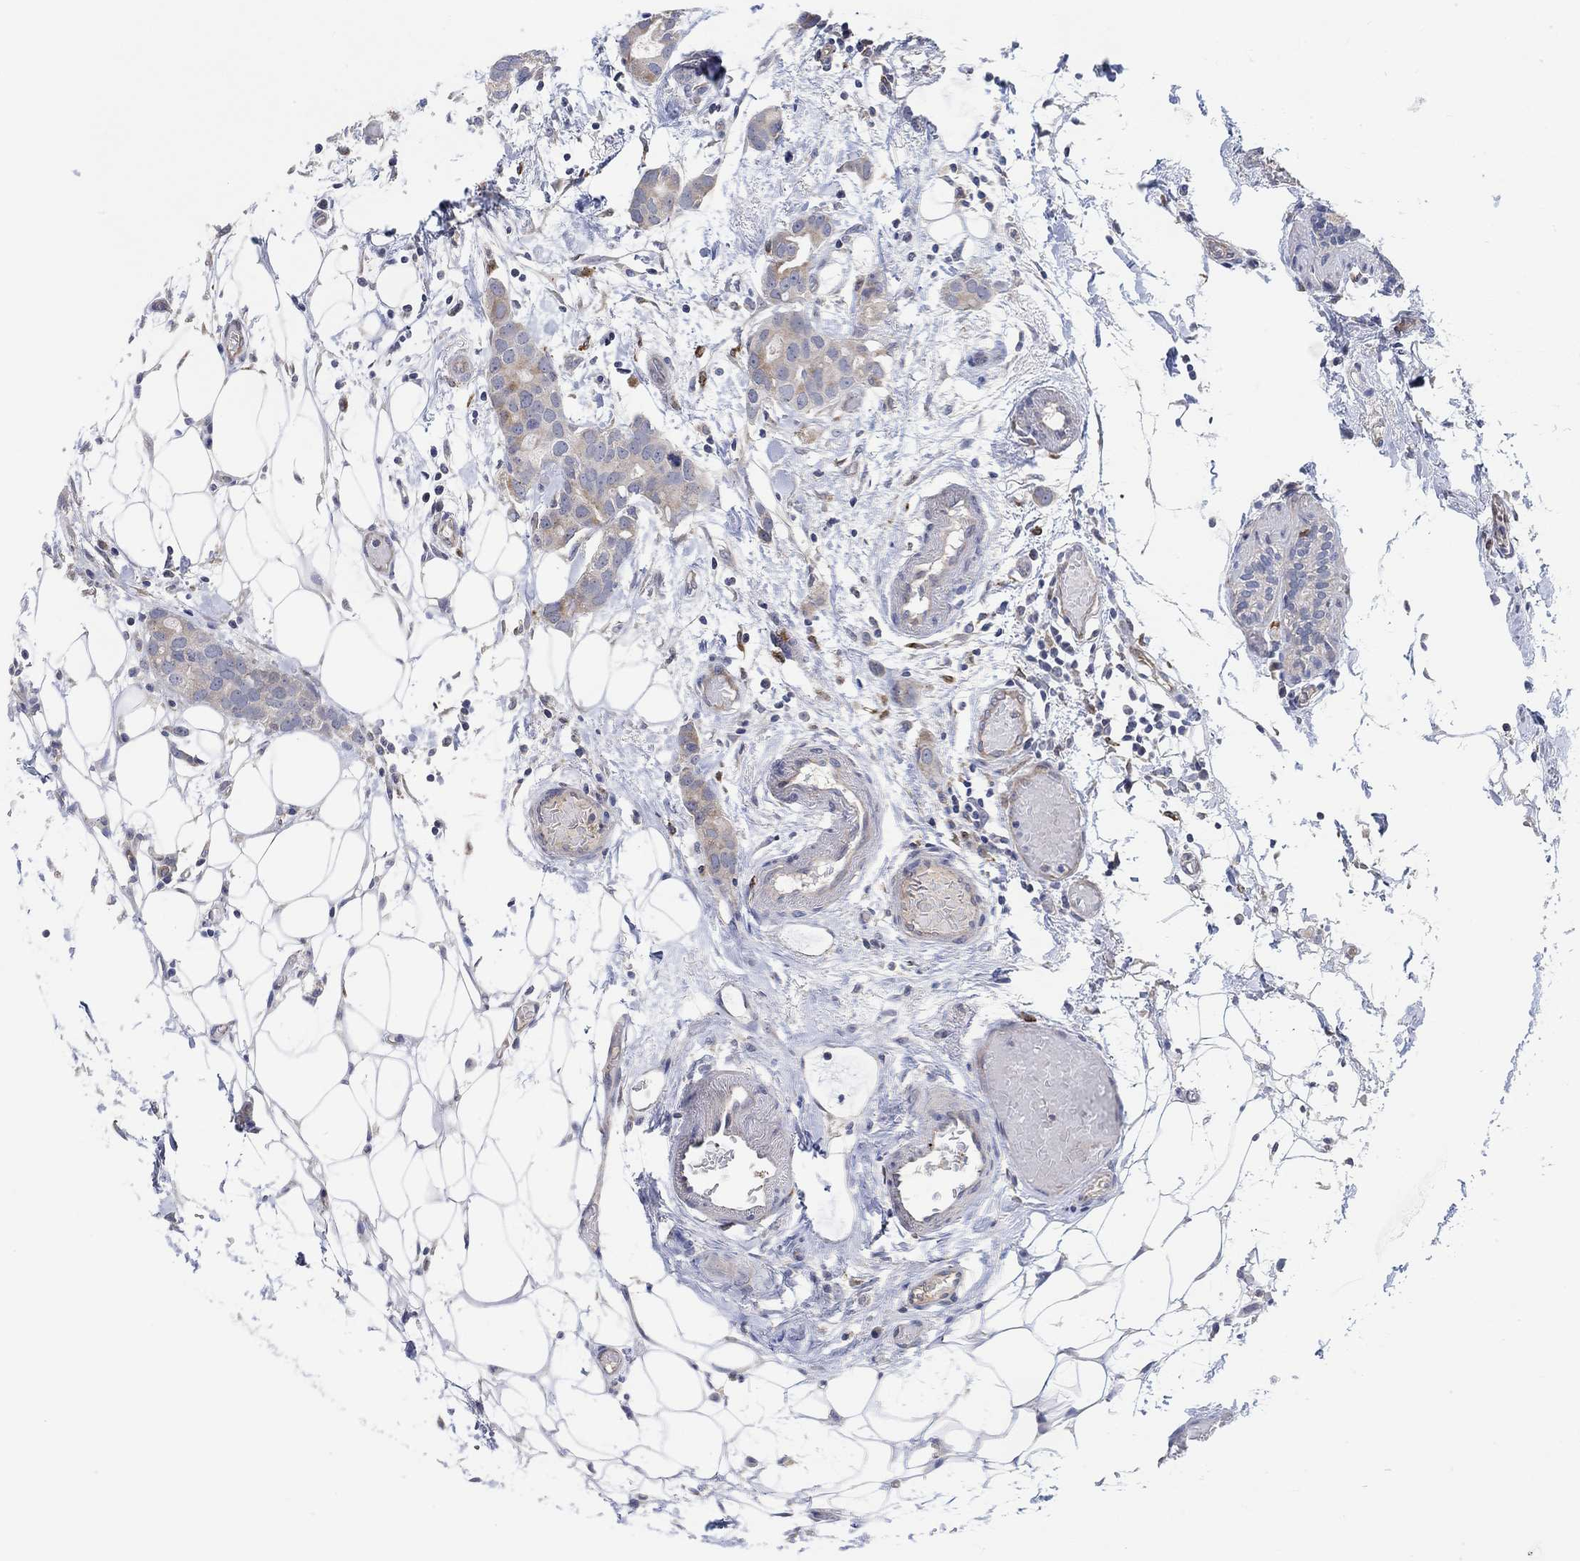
{"staining": {"intensity": "moderate", "quantity": "25%-75%", "location": "cytoplasmic/membranous"}, "tissue": "breast cancer", "cell_type": "Tumor cells", "image_type": "cancer", "snomed": [{"axis": "morphology", "description": "Duct carcinoma"}, {"axis": "topography", "description": "Breast"}], "caption": "Immunohistochemistry (IHC) (DAB (3,3'-diaminobenzidine)) staining of breast cancer displays moderate cytoplasmic/membranous protein expression in approximately 25%-75% of tumor cells.", "gene": "HCRTR1", "patient": {"sex": "female", "age": 83}}